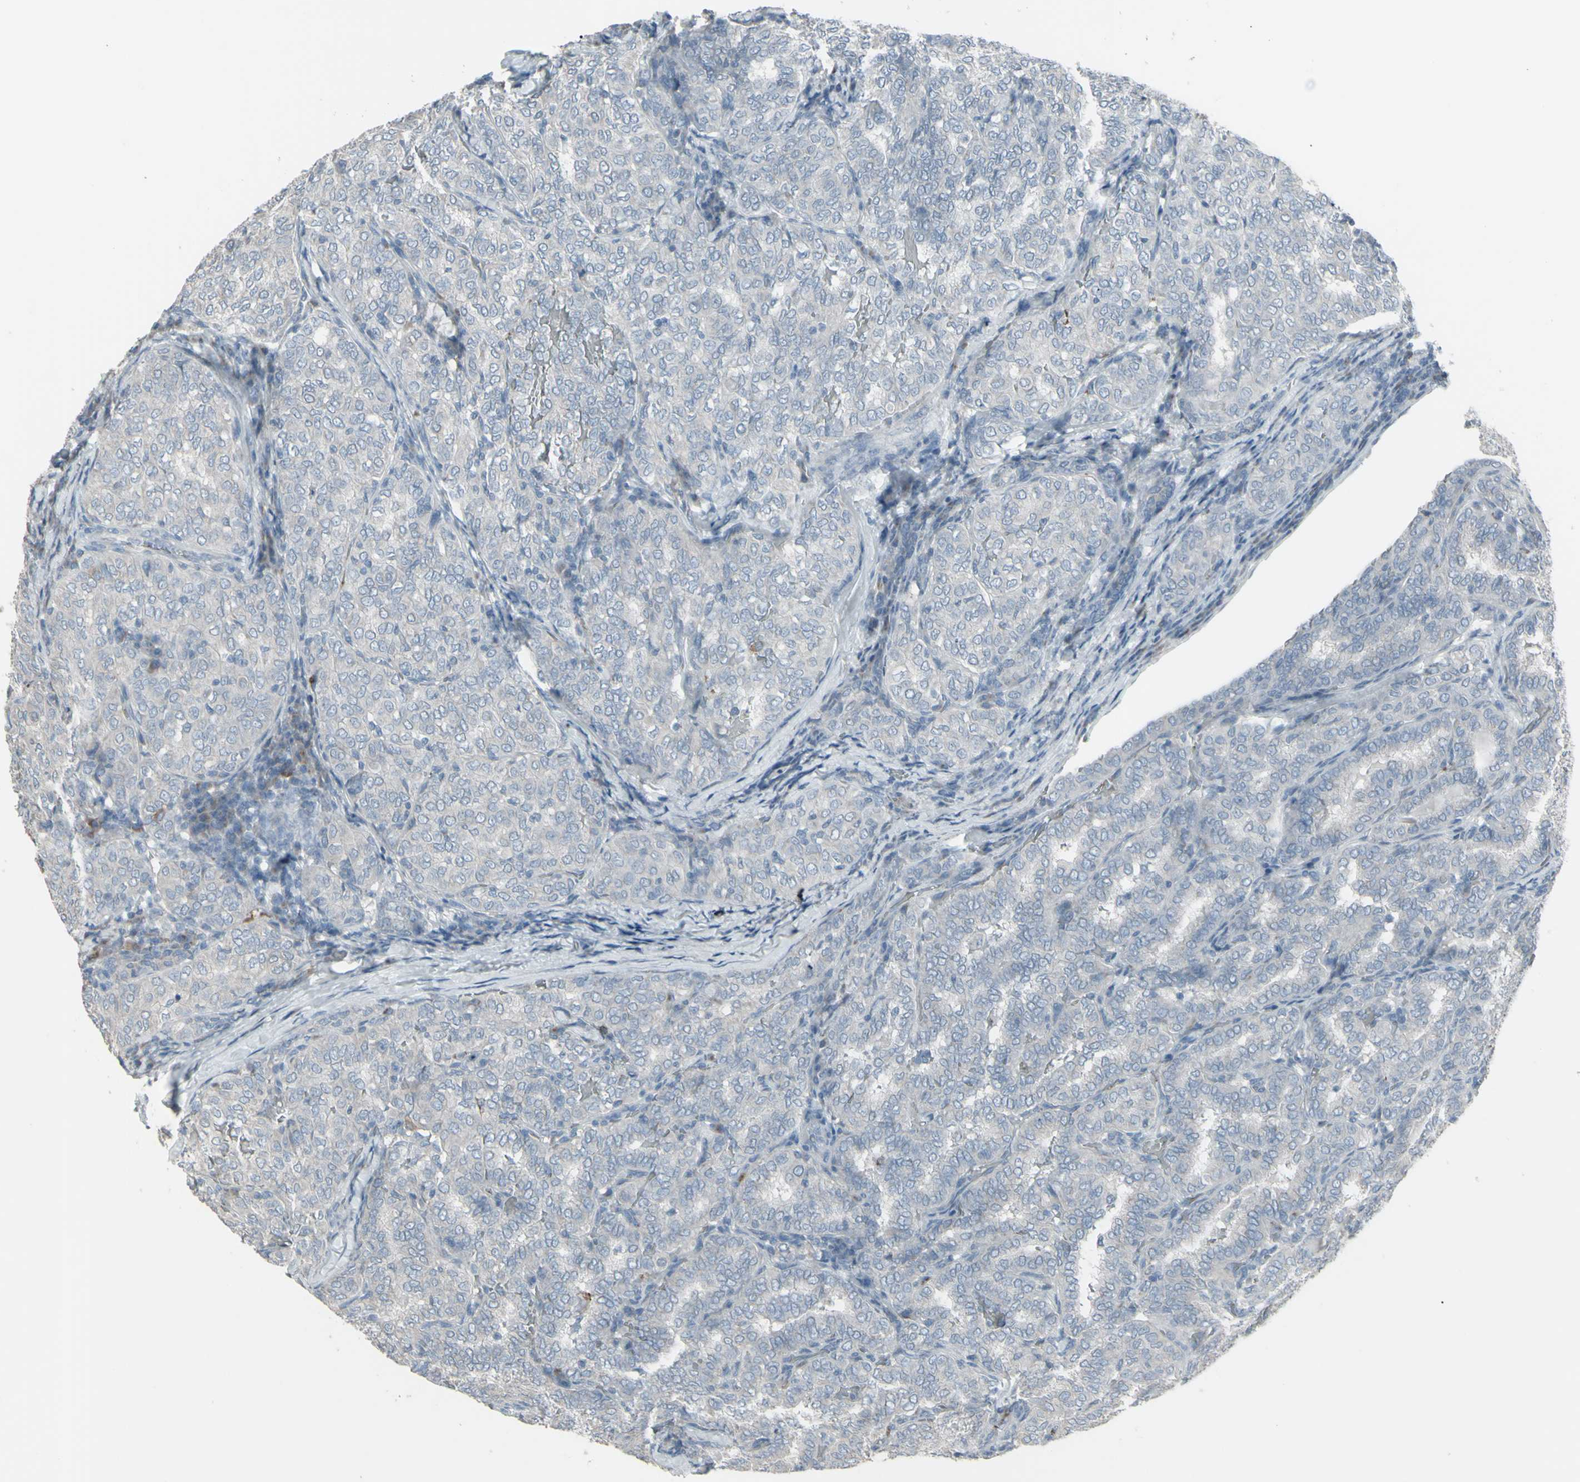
{"staining": {"intensity": "negative", "quantity": "none", "location": "none"}, "tissue": "thyroid cancer", "cell_type": "Tumor cells", "image_type": "cancer", "snomed": [{"axis": "morphology", "description": "Normal tissue, NOS"}, {"axis": "morphology", "description": "Papillary adenocarcinoma, NOS"}, {"axis": "topography", "description": "Thyroid gland"}], "caption": "IHC of thyroid papillary adenocarcinoma shows no expression in tumor cells.", "gene": "CD79B", "patient": {"sex": "female", "age": 30}}